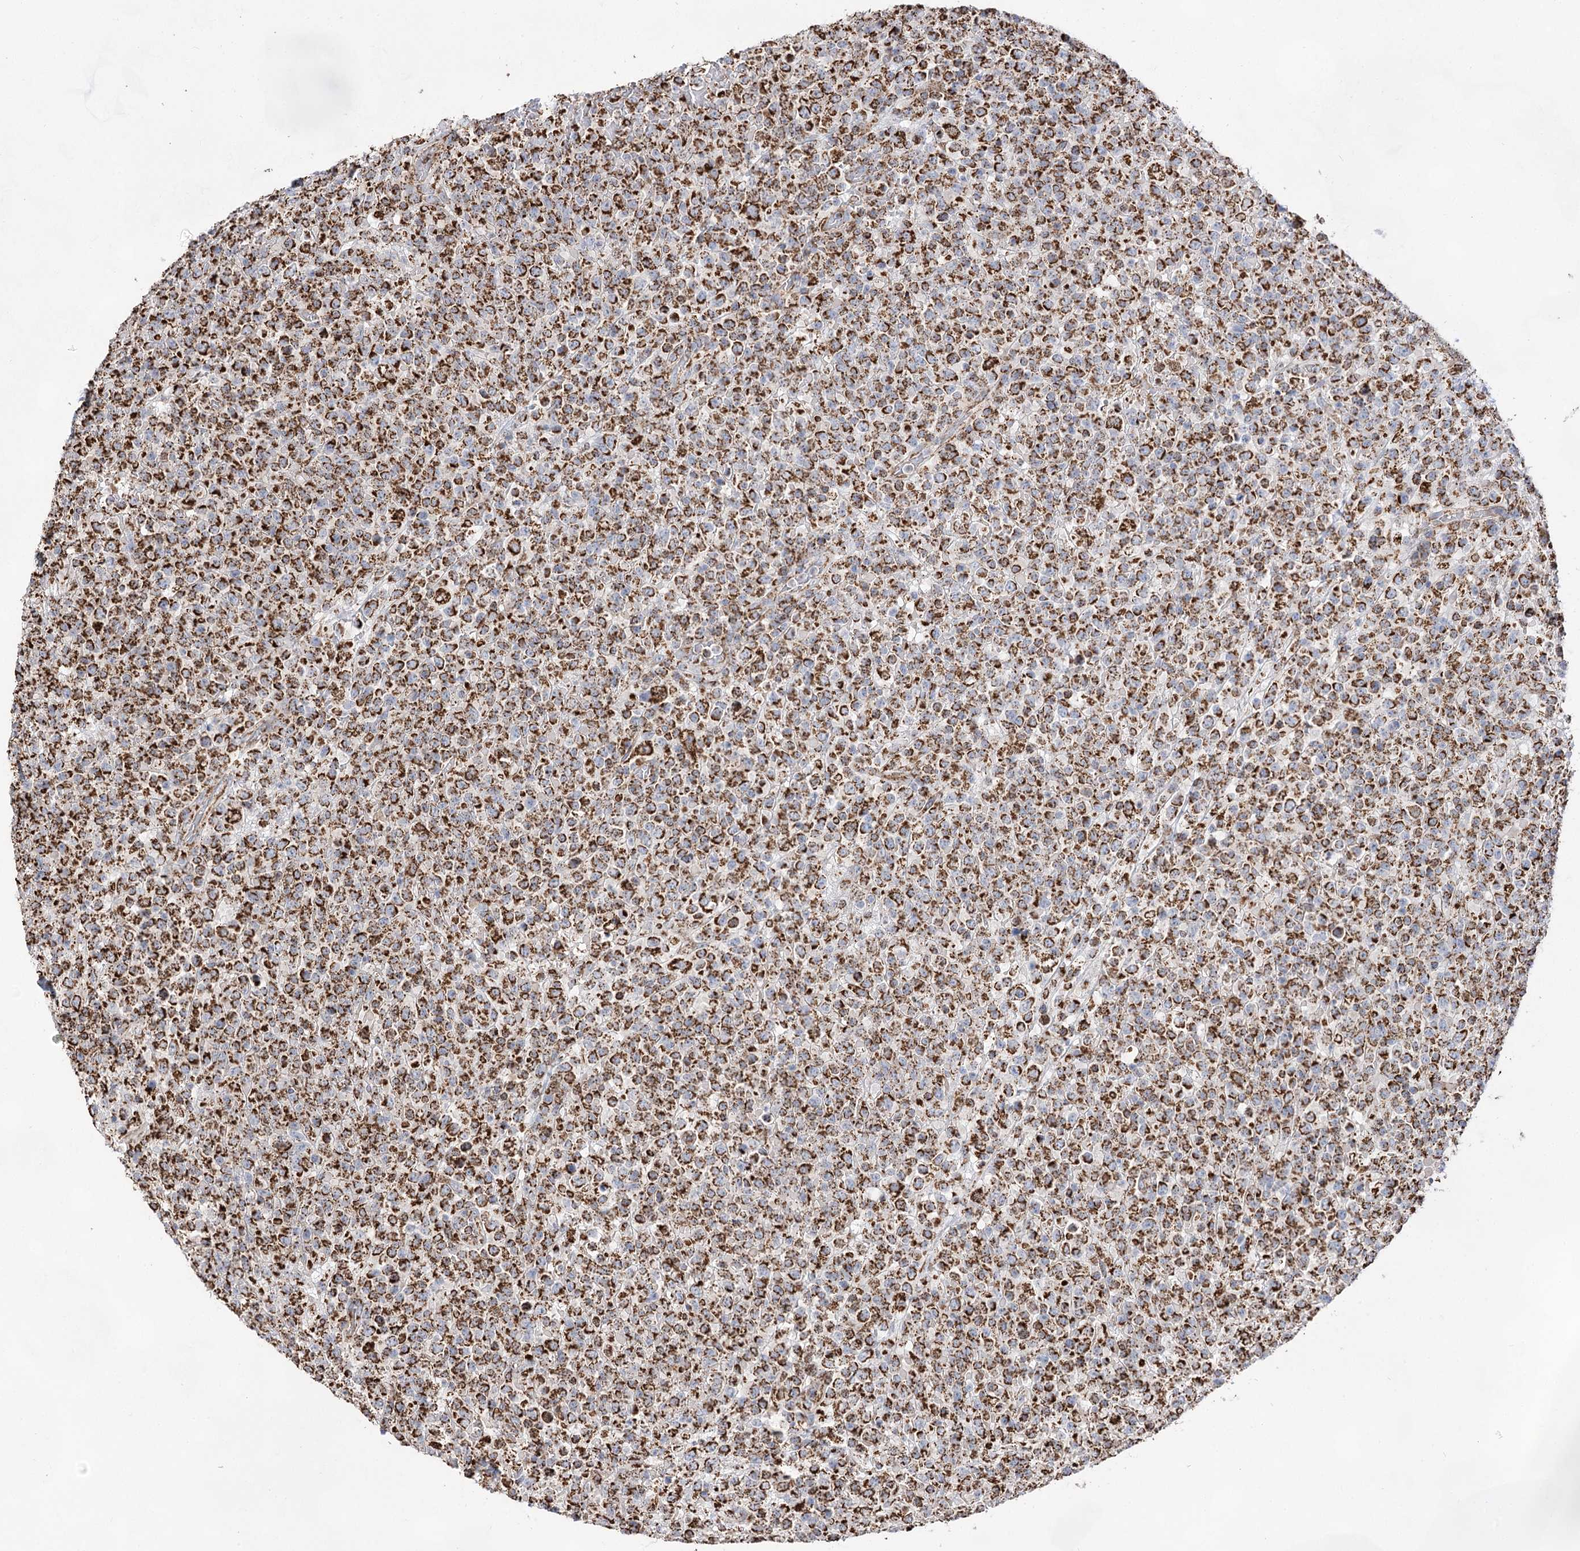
{"staining": {"intensity": "strong", "quantity": ">75%", "location": "cytoplasmic/membranous"}, "tissue": "lymphoma", "cell_type": "Tumor cells", "image_type": "cancer", "snomed": [{"axis": "morphology", "description": "Malignant lymphoma, non-Hodgkin's type, High grade"}, {"axis": "topography", "description": "Colon"}], "caption": "DAB immunohistochemical staining of lymphoma exhibits strong cytoplasmic/membranous protein positivity in approximately >75% of tumor cells. Using DAB (brown) and hematoxylin (blue) stains, captured at high magnification using brightfield microscopy.", "gene": "NADK2", "patient": {"sex": "female", "age": 53}}